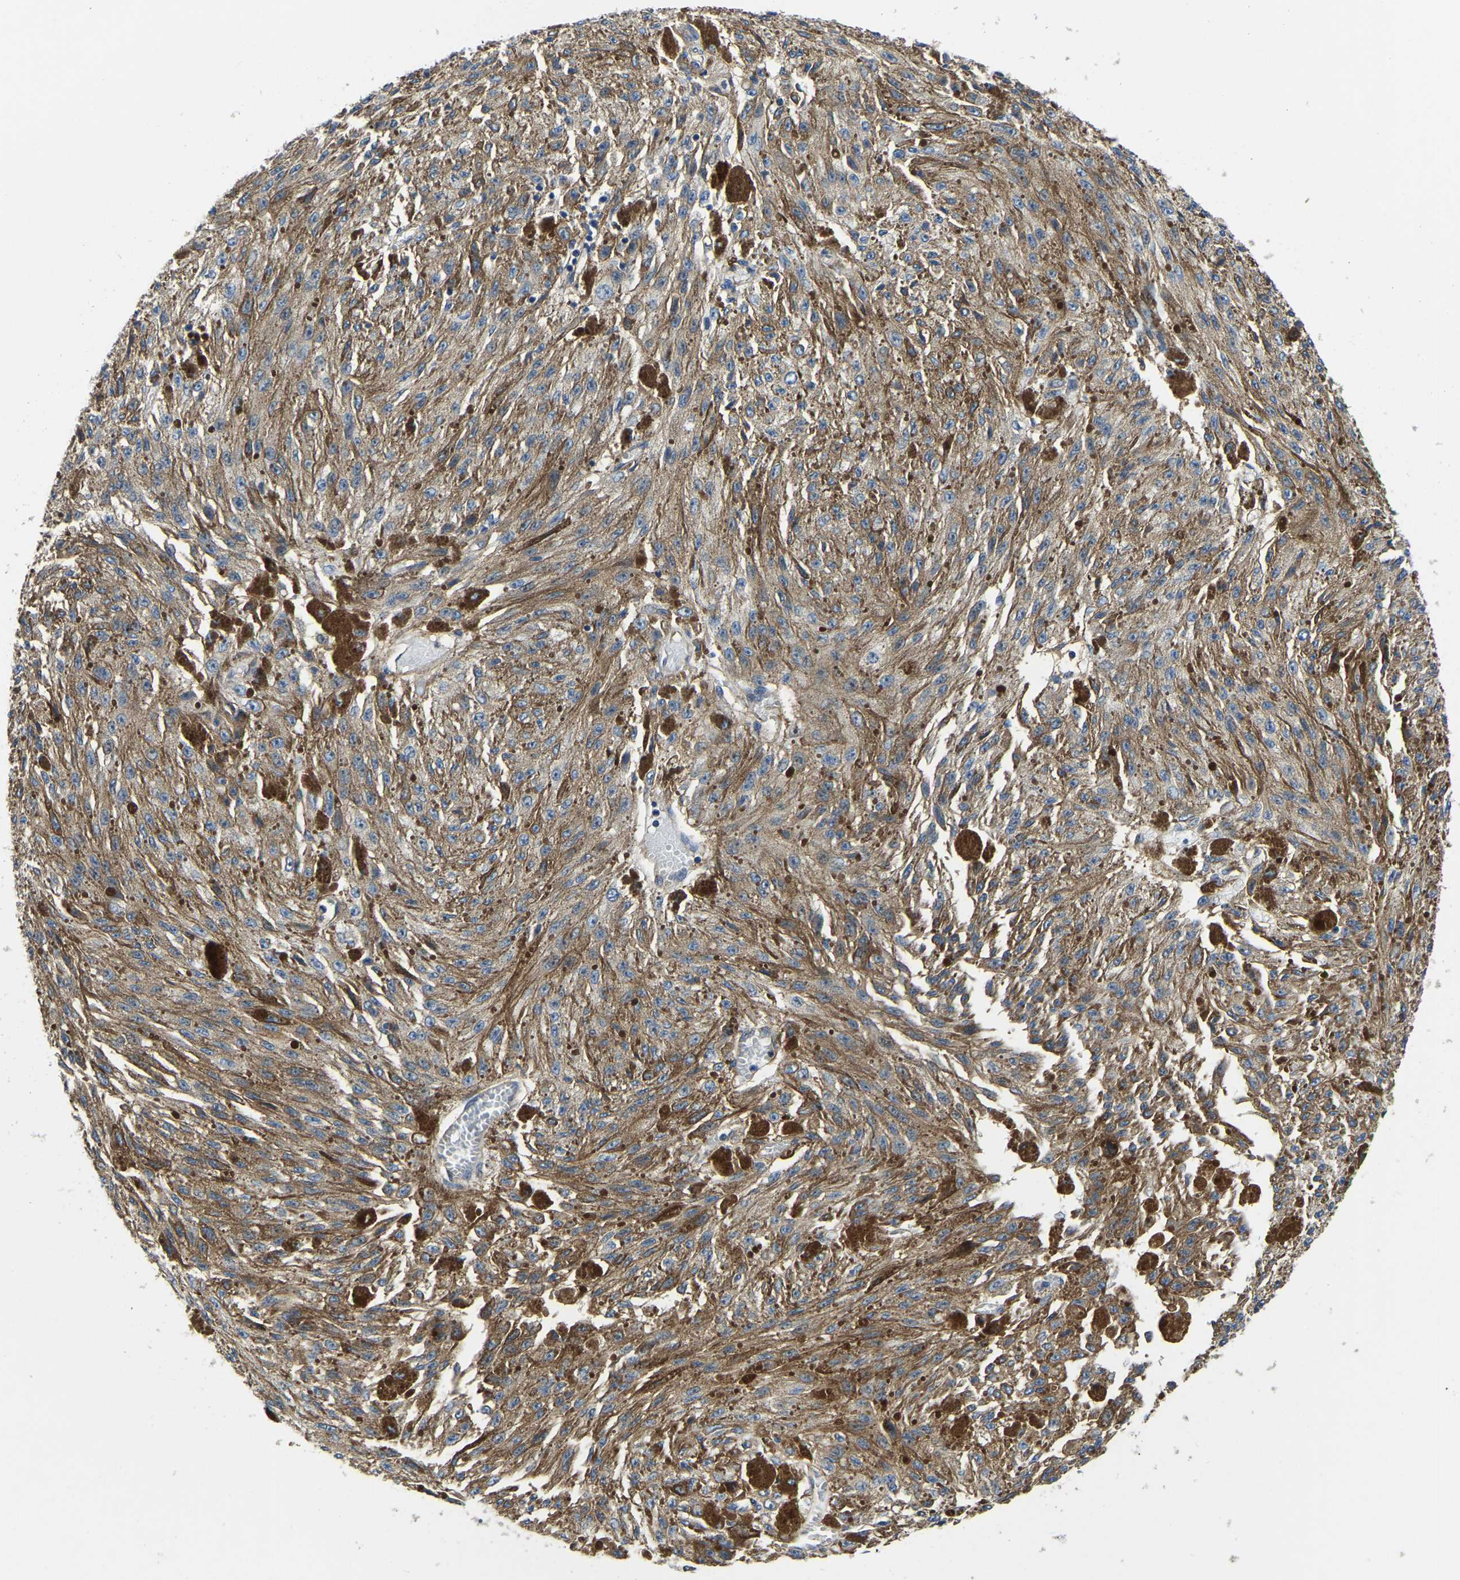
{"staining": {"intensity": "moderate", "quantity": ">75%", "location": "cytoplasmic/membranous"}, "tissue": "melanoma", "cell_type": "Tumor cells", "image_type": "cancer", "snomed": [{"axis": "morphology", "description": "Malignant melanoma, NOS"}, {"axis": "topography", "description": "Other"}], "caption": "Malignant melanoma was stained to show a protein in brown. There is medium levels of moderate cytoplasmic/membranous staining in approximately >75% of tumor cells.", "gene": "ITGA2", "patient": {"sex": "male", "age": 79}}